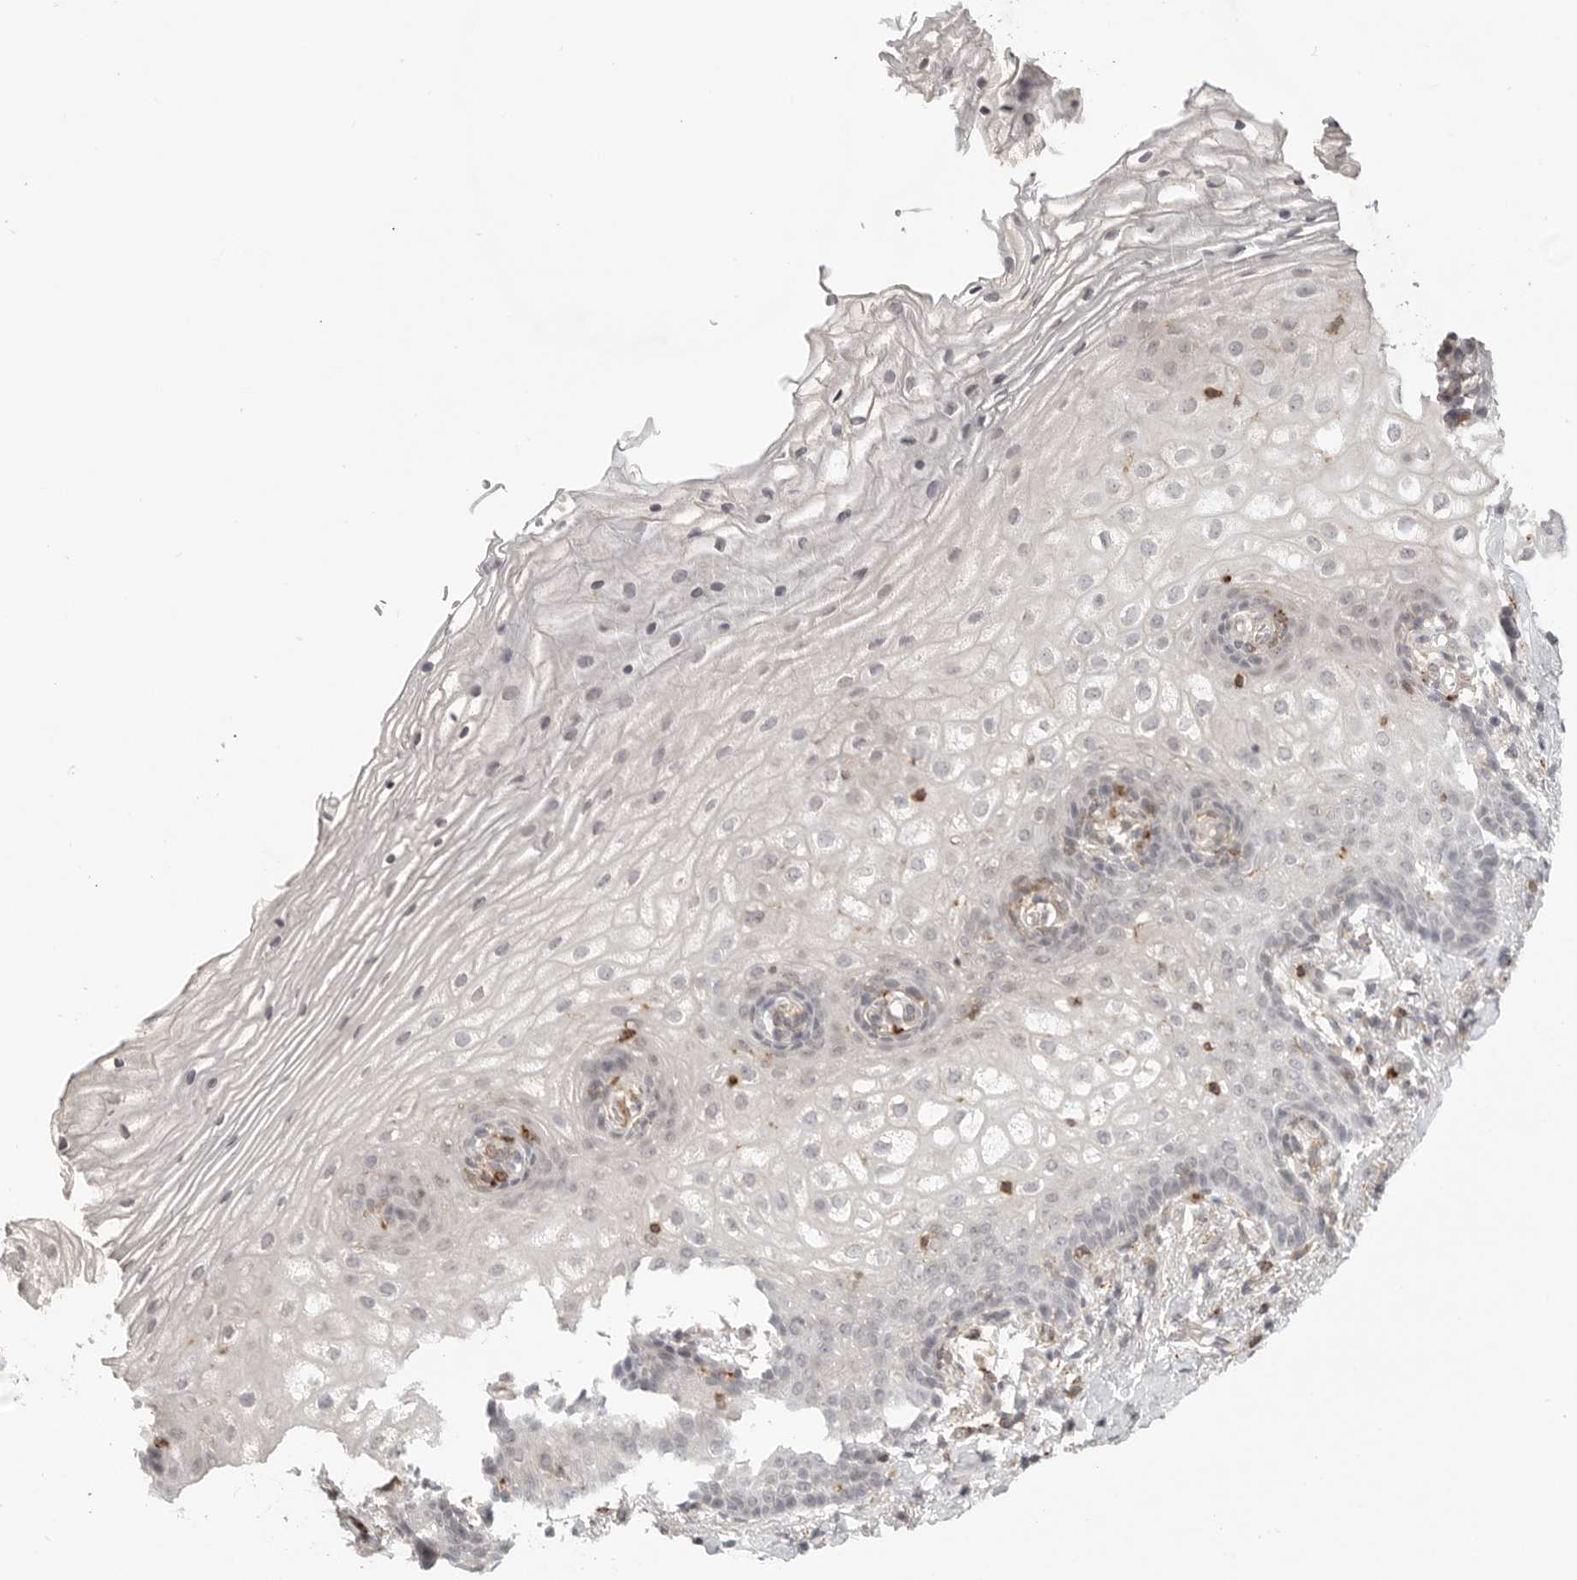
{"staining": {"intensity": "negative", "quantity": "none", "location": "none"}, "tissue": "vagina", "cell_type": "Squamous epithelial cells", "image_type": "normal", "snomed": [{"axis": "morphology", "description": "Normal tissue, NOS"}, {"axis": "topography", "description": "Vagina"}], "caption": "The immunohistochemistry histopathology image has no significant positivity in squamous epithelial cells of vagina. The staining was performed using DAB (3,3'-diaminobenzidine) to visualize the protein expression in brown, while the nuclei were stained in blue with hematoxylin (Magnification: 20x).", "gene": "SH3KBP1", "patient": {"sex": "female", "age": 60}}